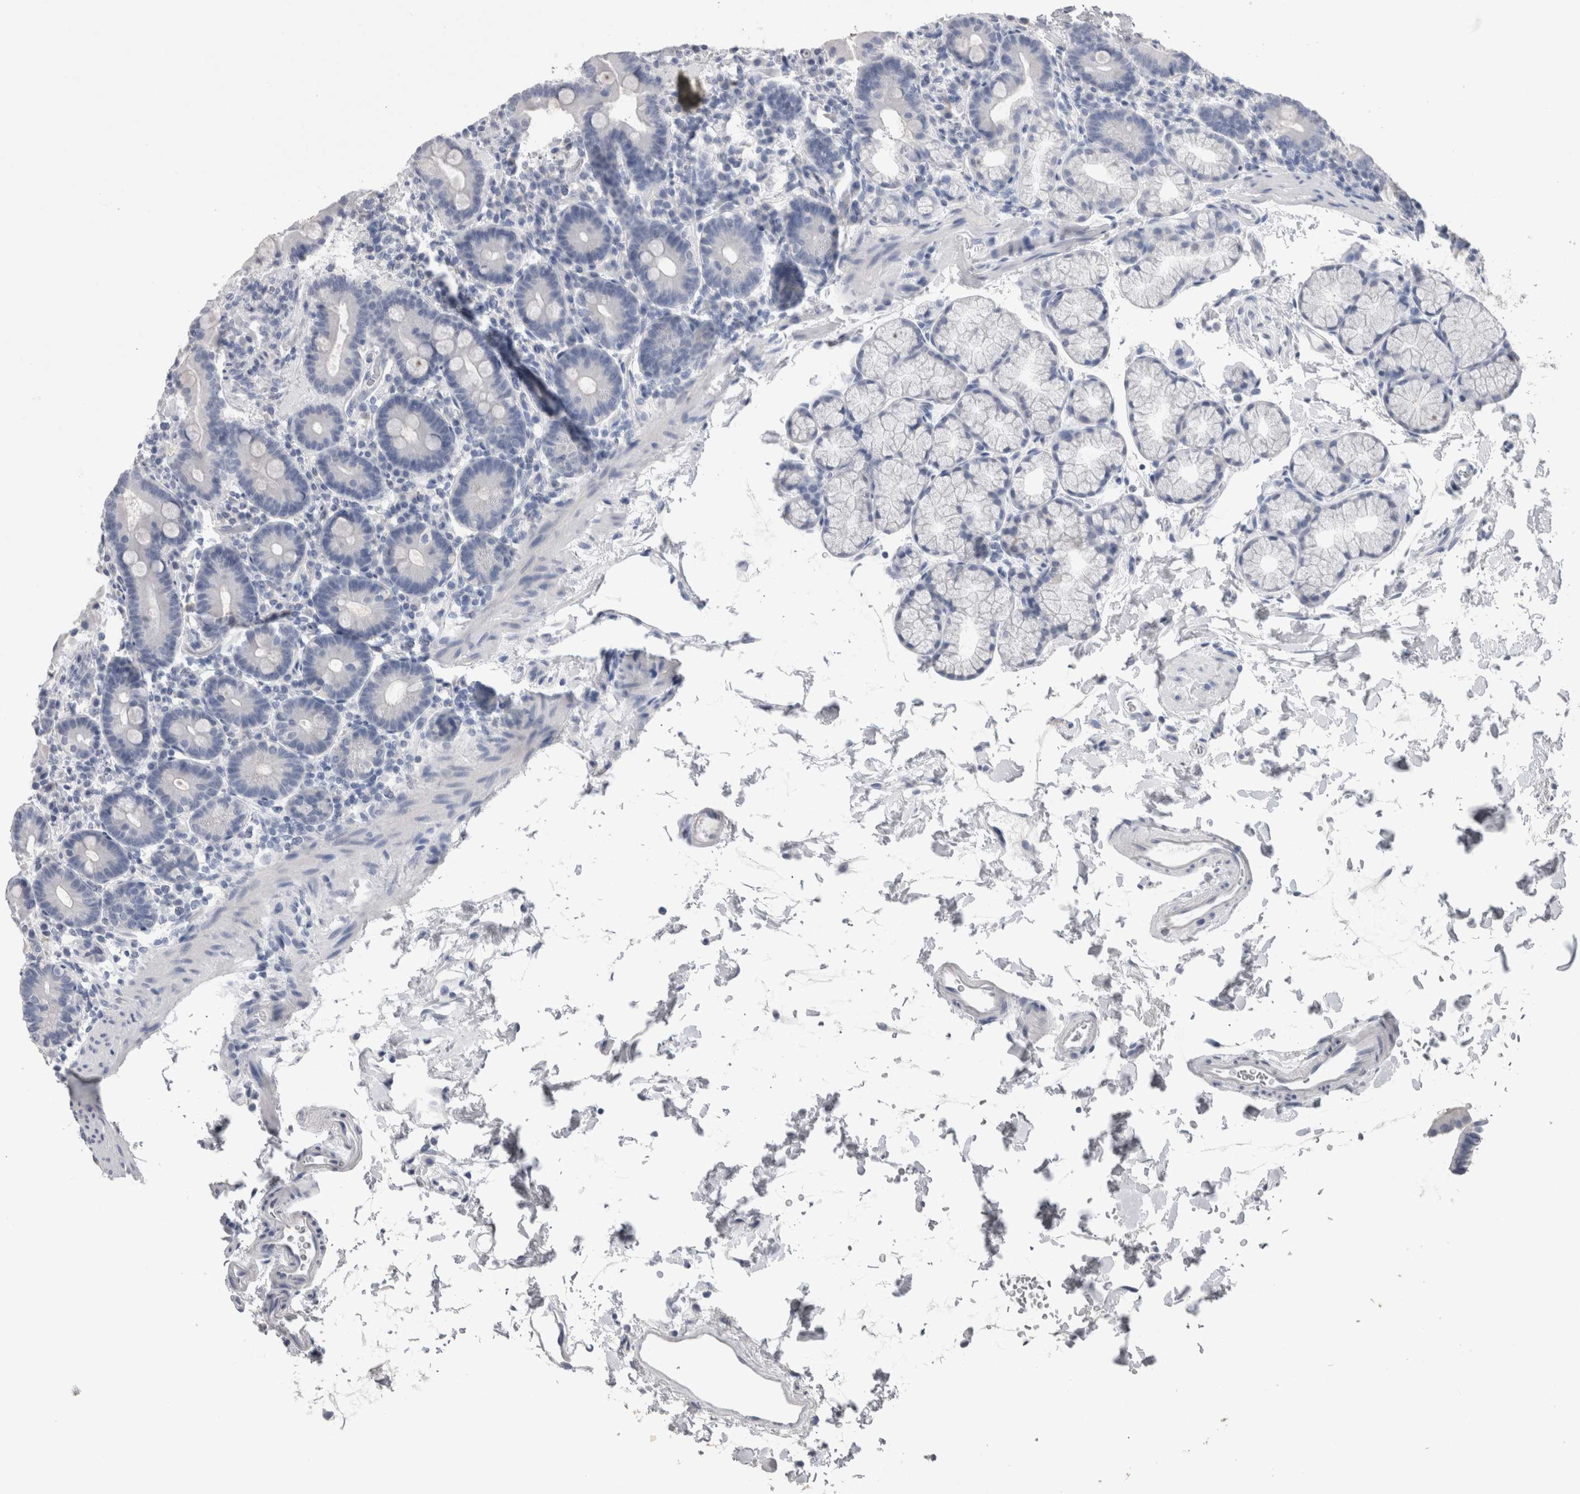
{"staining": {"intensity": "negative", "quantity": "none", "location": "none"}, "tissue": "duodenum", "cell_type": "Glandular cells", "image_type": "normal", "snomed": [{"axis": "morphology", "description": "Normal tissue, NOS"}, {"axis": "topography", "description": "Duodenum"}], "caption": "High power microscopy micrograph of an immunohistochemistry (IHC) photomicrograph of benign duodenum, revealing no significant expression in glandular cells. (Brightfield microscopy of DAB (3,3'-diaminobenzidine) immunohistochemistry at high magnification).", "gene": "CA8", "patient": {"sex": "male", "age": 54}}